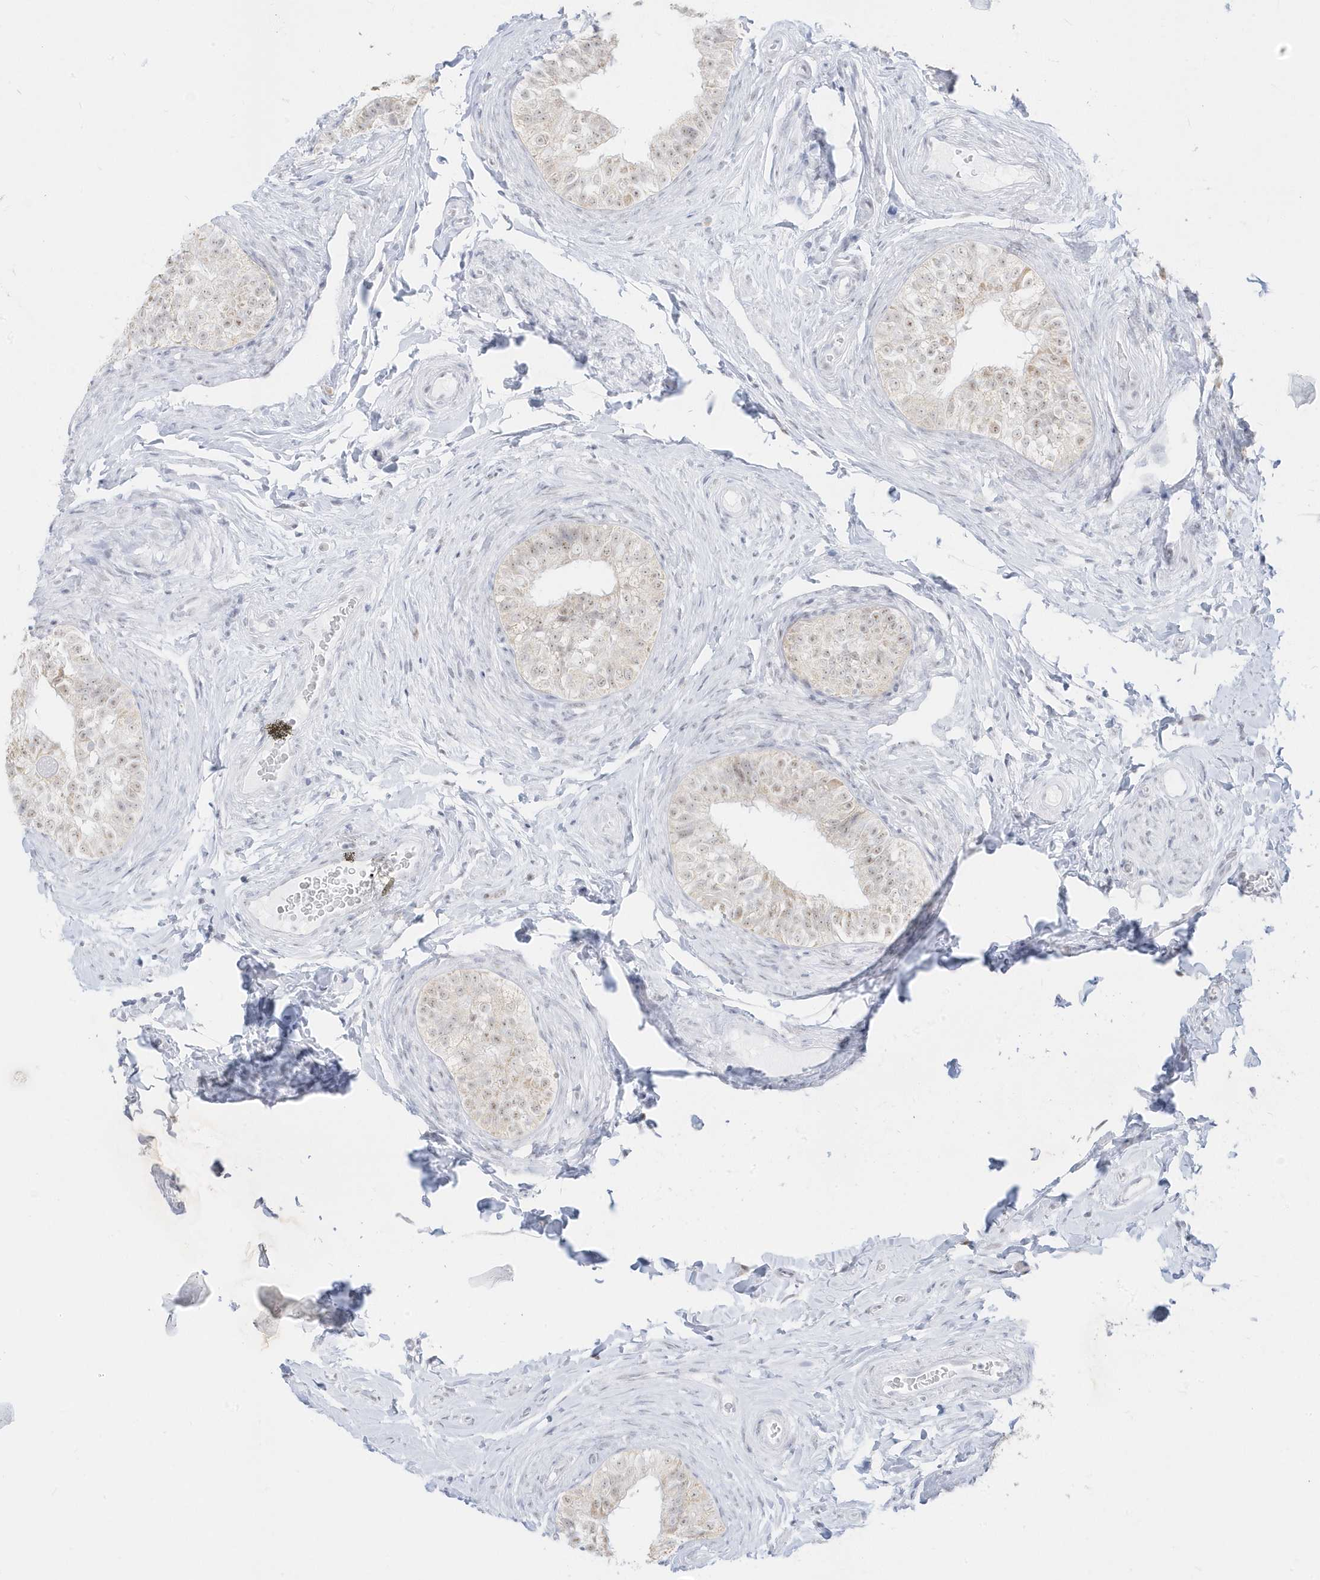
{"staining": {"intensity": "weak", "quantity": ">75%", "location": "nuclear"}, "tissue": "epididymis", "cell_type": "Glandular cells", "image_type": "normal", "snomed": [{"axis": "morphology", "description": "Normal tissue, NOS"}, {"axis": "topography", "description": "Epididymis"}], "caption": "Protein staining demonstrates weak nuclear expression in approximately >75% of glandular cells in normal epididymis. (Stains: DAB in brown, nuclei in blue, Microscopy: brightfield microscopy at high magnification).", "gene": "PLEKHN1", "patient": {"sex": "male", "age": 49}}